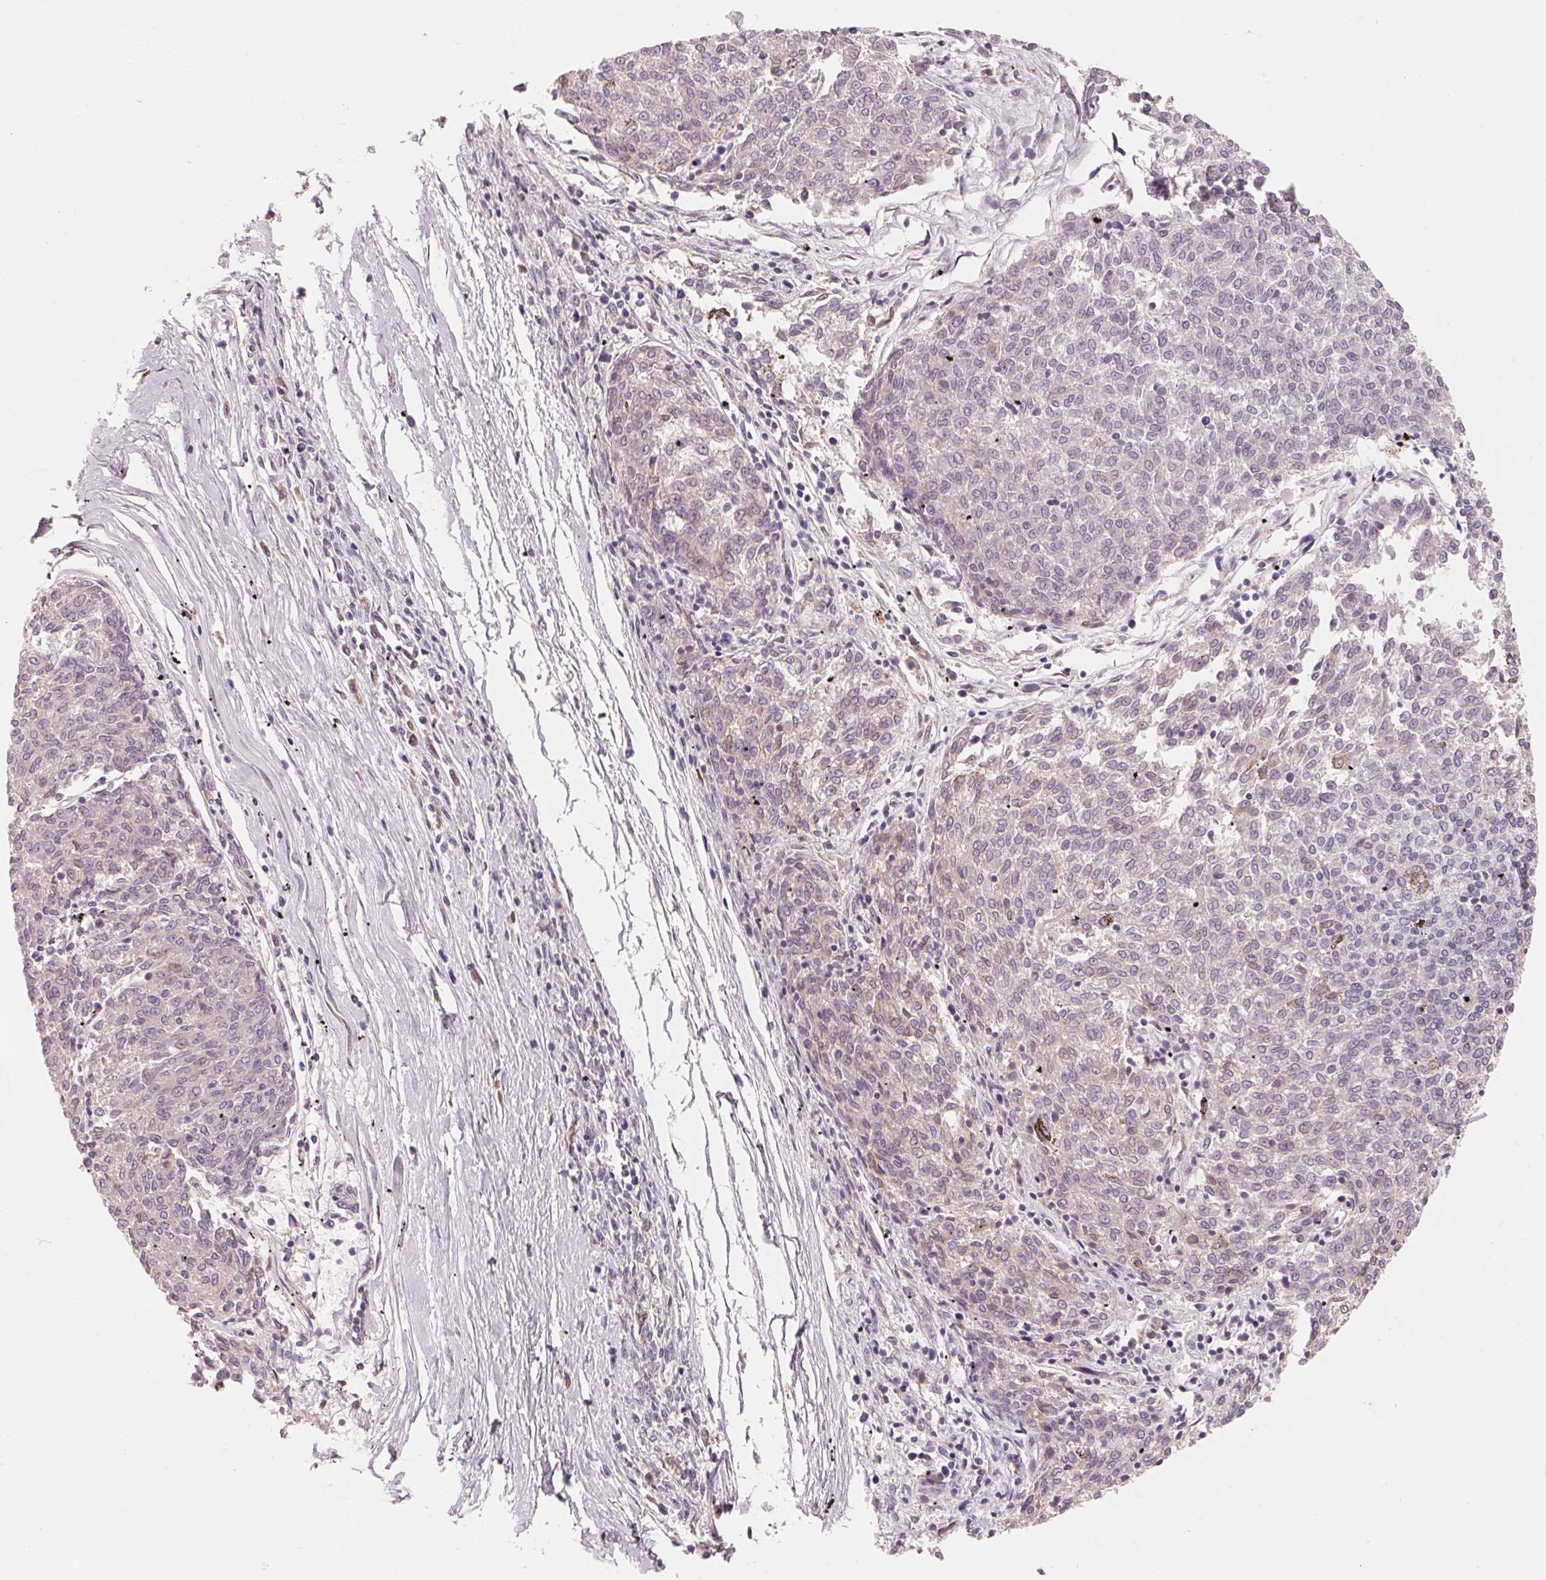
{"staining": {"intensity": "negative", "quantity": "none", "location": "none"}, "tissue": "melanoma", "cell_type": "Tumor cells", "image_type": "cancer", "snomed": [{"axis": "morphology", "description": "Malignant melanoma, NOS"}, {"axis": "topography", "description": "Skin"}], "caption": "Malignant melanoma was stained to show a protein in brown. There is no significant positivity in tumor cells.", "gene": "CFHR2", "patient": {"sex": "female", "age": 72}}